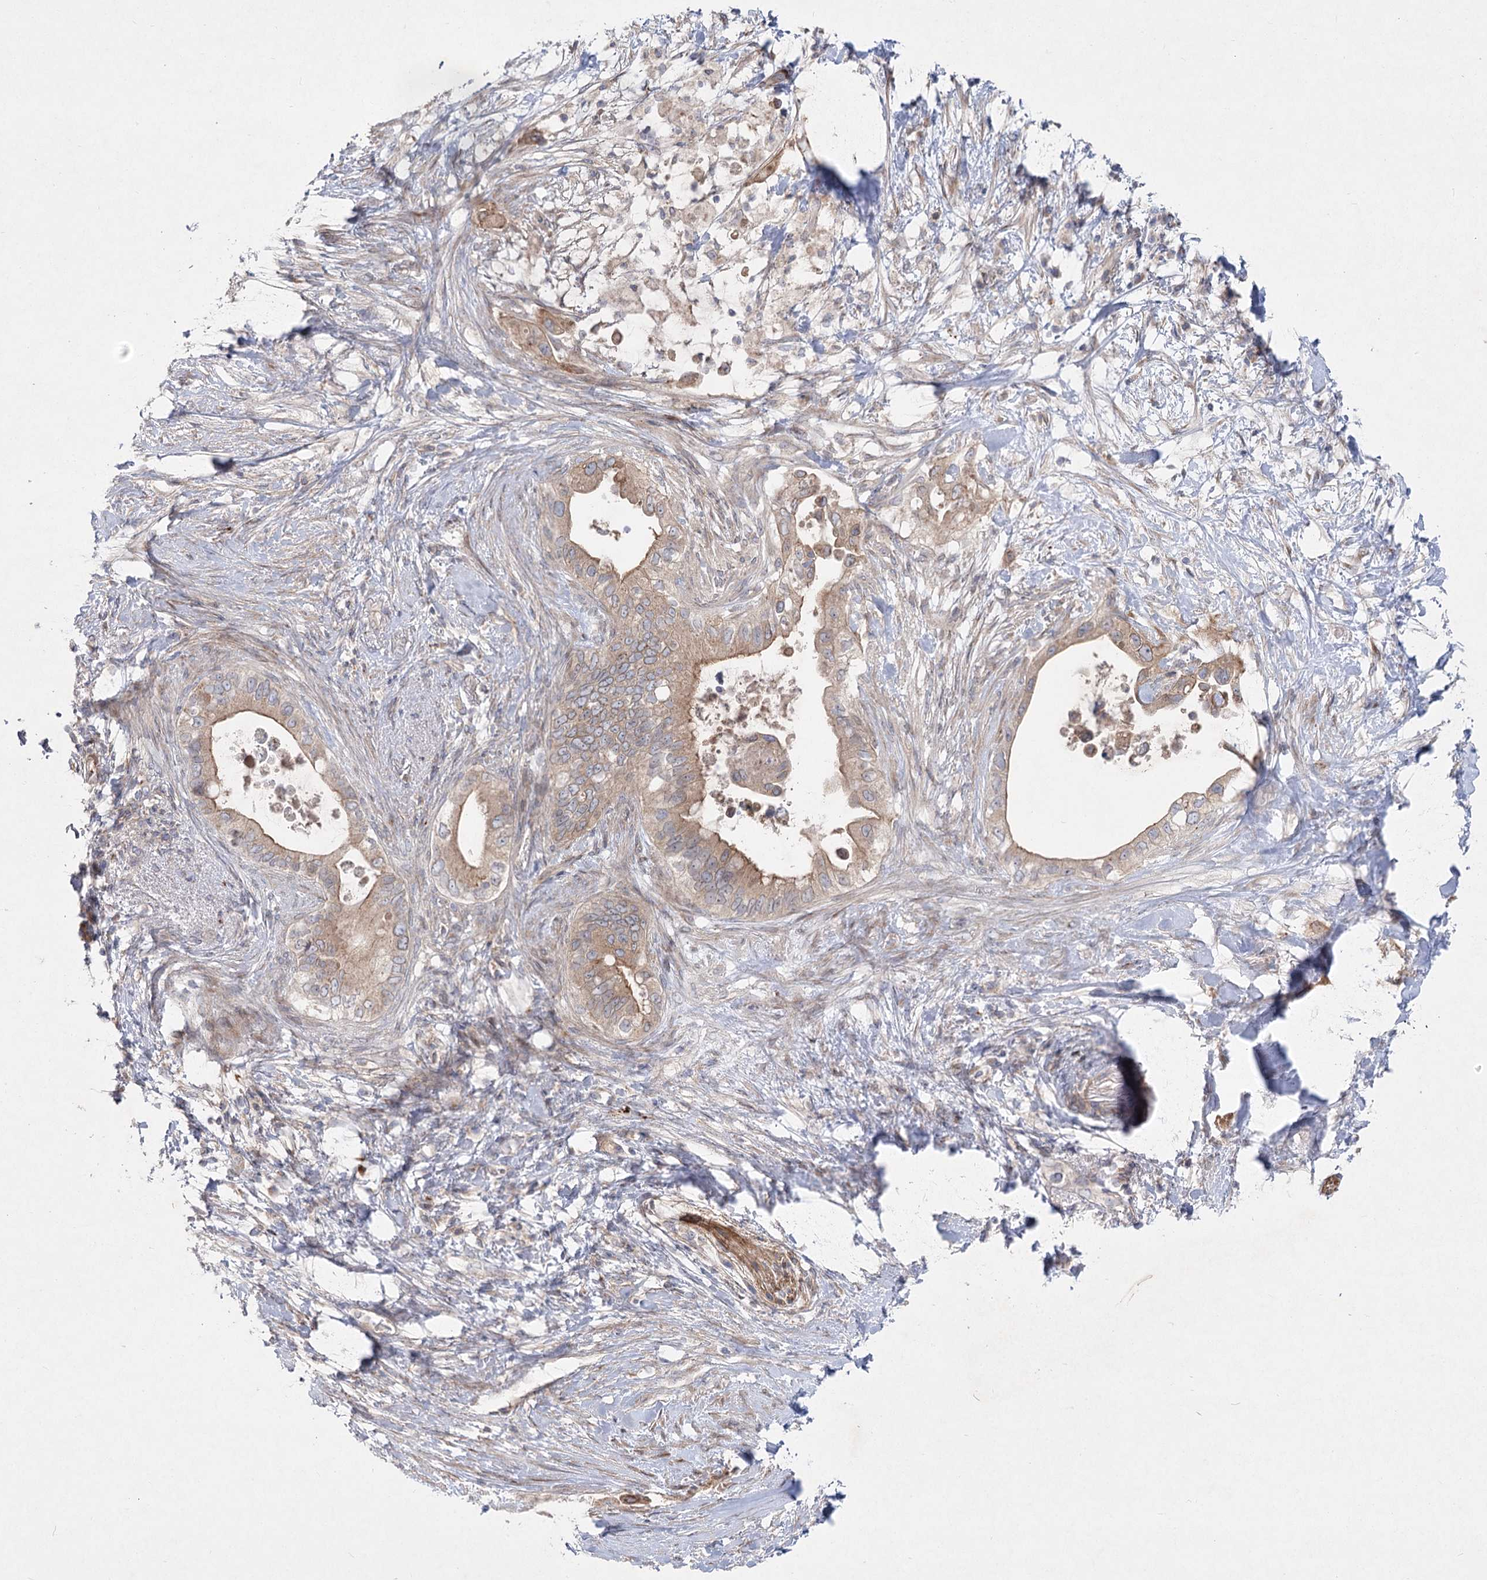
{"staining": {"intensity": "moderate", "quantity": ">75%", "location": "cytoplasmic/membranous"}, "tissue": "pancreatic cancer", "cell_type": "Tumor cells", "image_type": "cancer", "snomed": [{"axis": "morphology", "description": "Adenocarcinoma, NOS"}, {"axis": "topography", "description": "Pancreas"}], "caption": "Immunohistochemical staining of adenocarcinoma (pancreatic) demonstrates medium levels of moderate cytoplasmic/membranous protein expression in about >75% of tumor cells.", "gene": "SH3BP5L", "patient": {"sex": "female", "age": 56}}